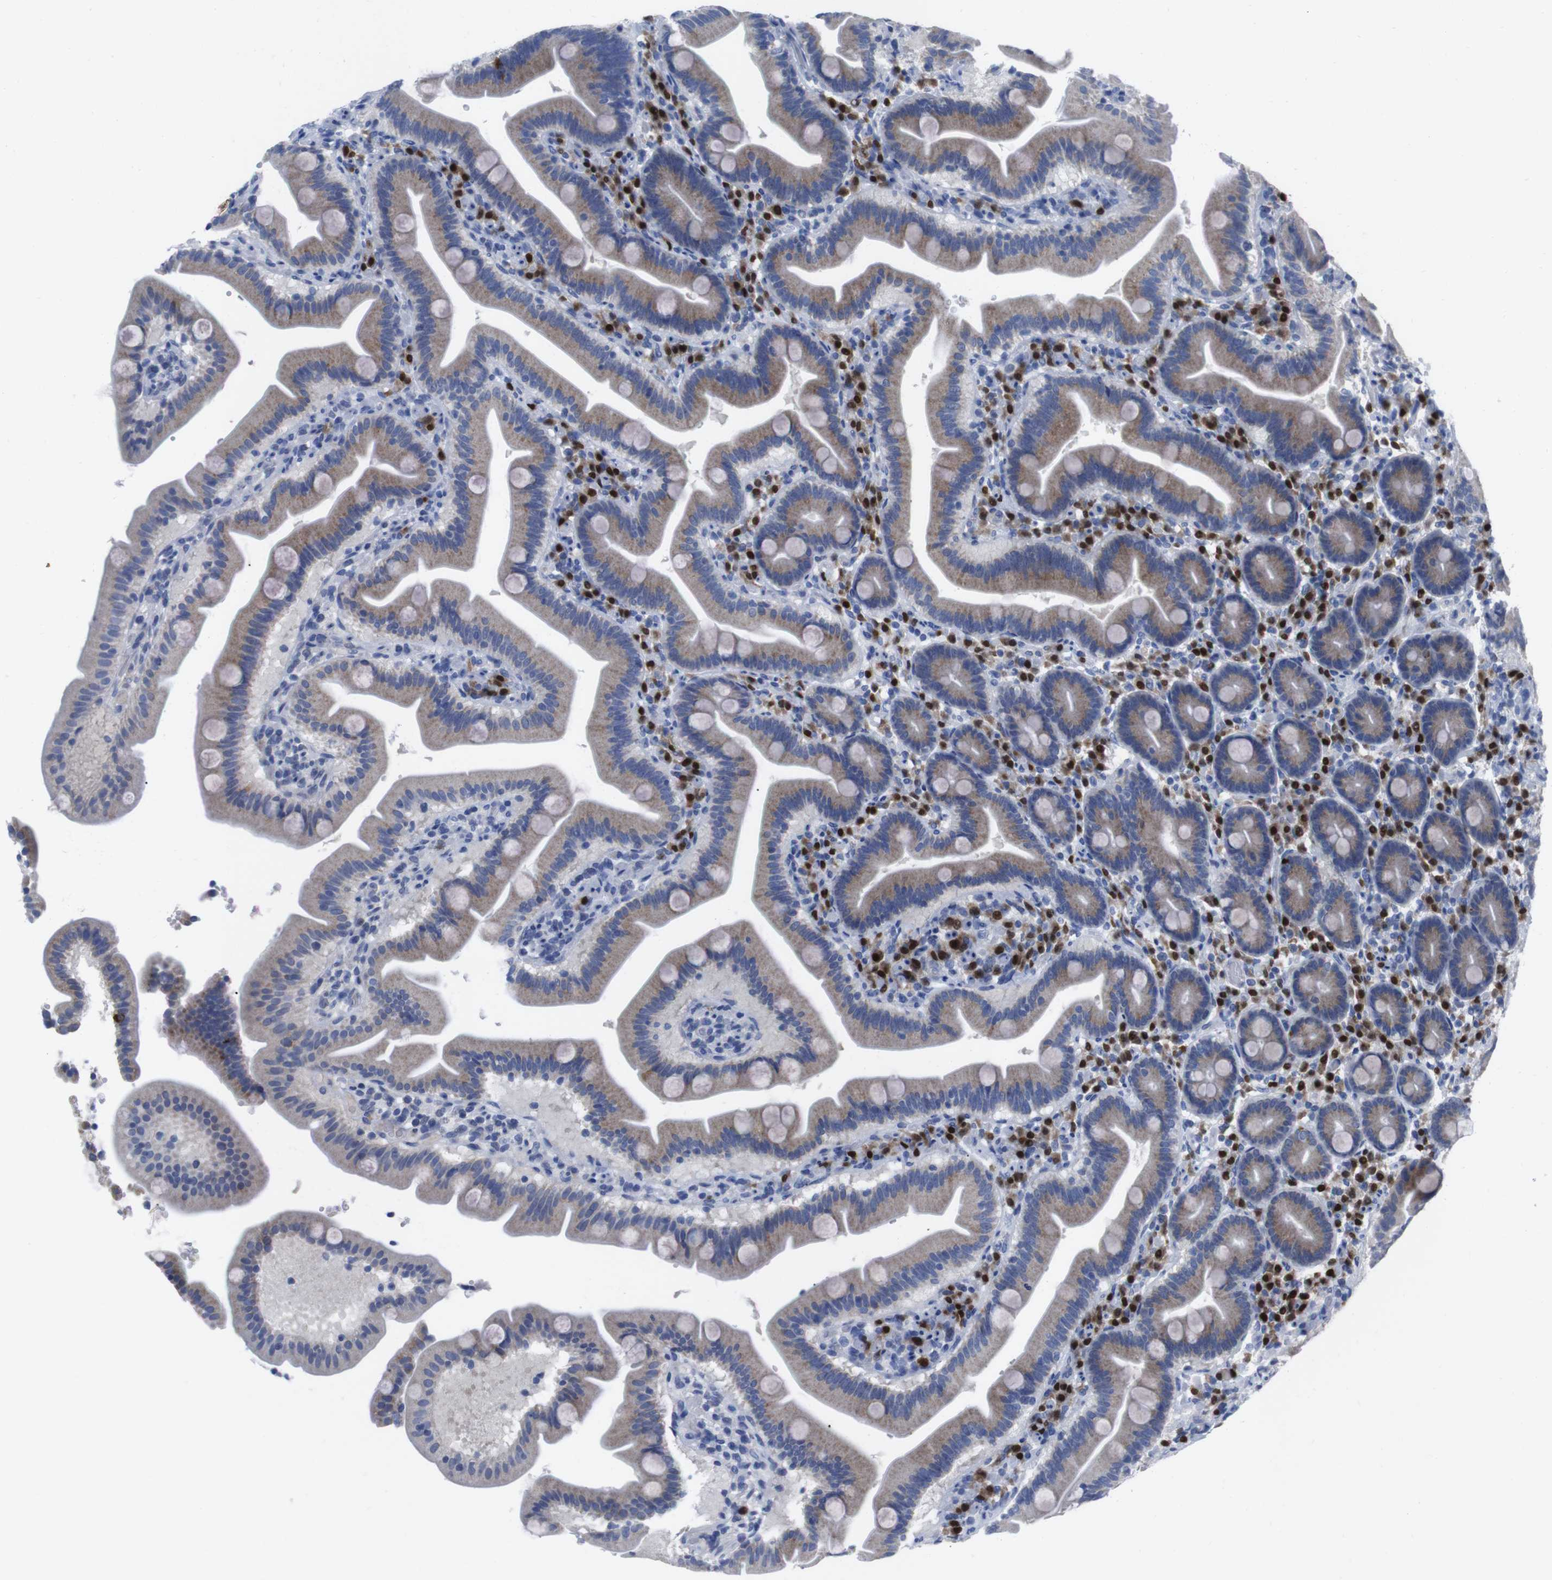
{"staining": {"intensity": "moderate", "quantity": ">75%", "location": "cytoplasmic/membranous"}, "tissue": "duodenum", "cell_type": "Glandular cells", "image_type": "normal", "snomed": [{"axis": "morphology", "description": "Normal tissue, NOS"}, {"axis": "topography", "description": "Duodenum"}], "caption": "Human duodenum stained for a protein (brown) displays moderate cytoplasmic/membranous positive staining in approximately >75% of glandular cells.", "gene": "IRF4", "patient": {"sex": "male", "age": 54}}